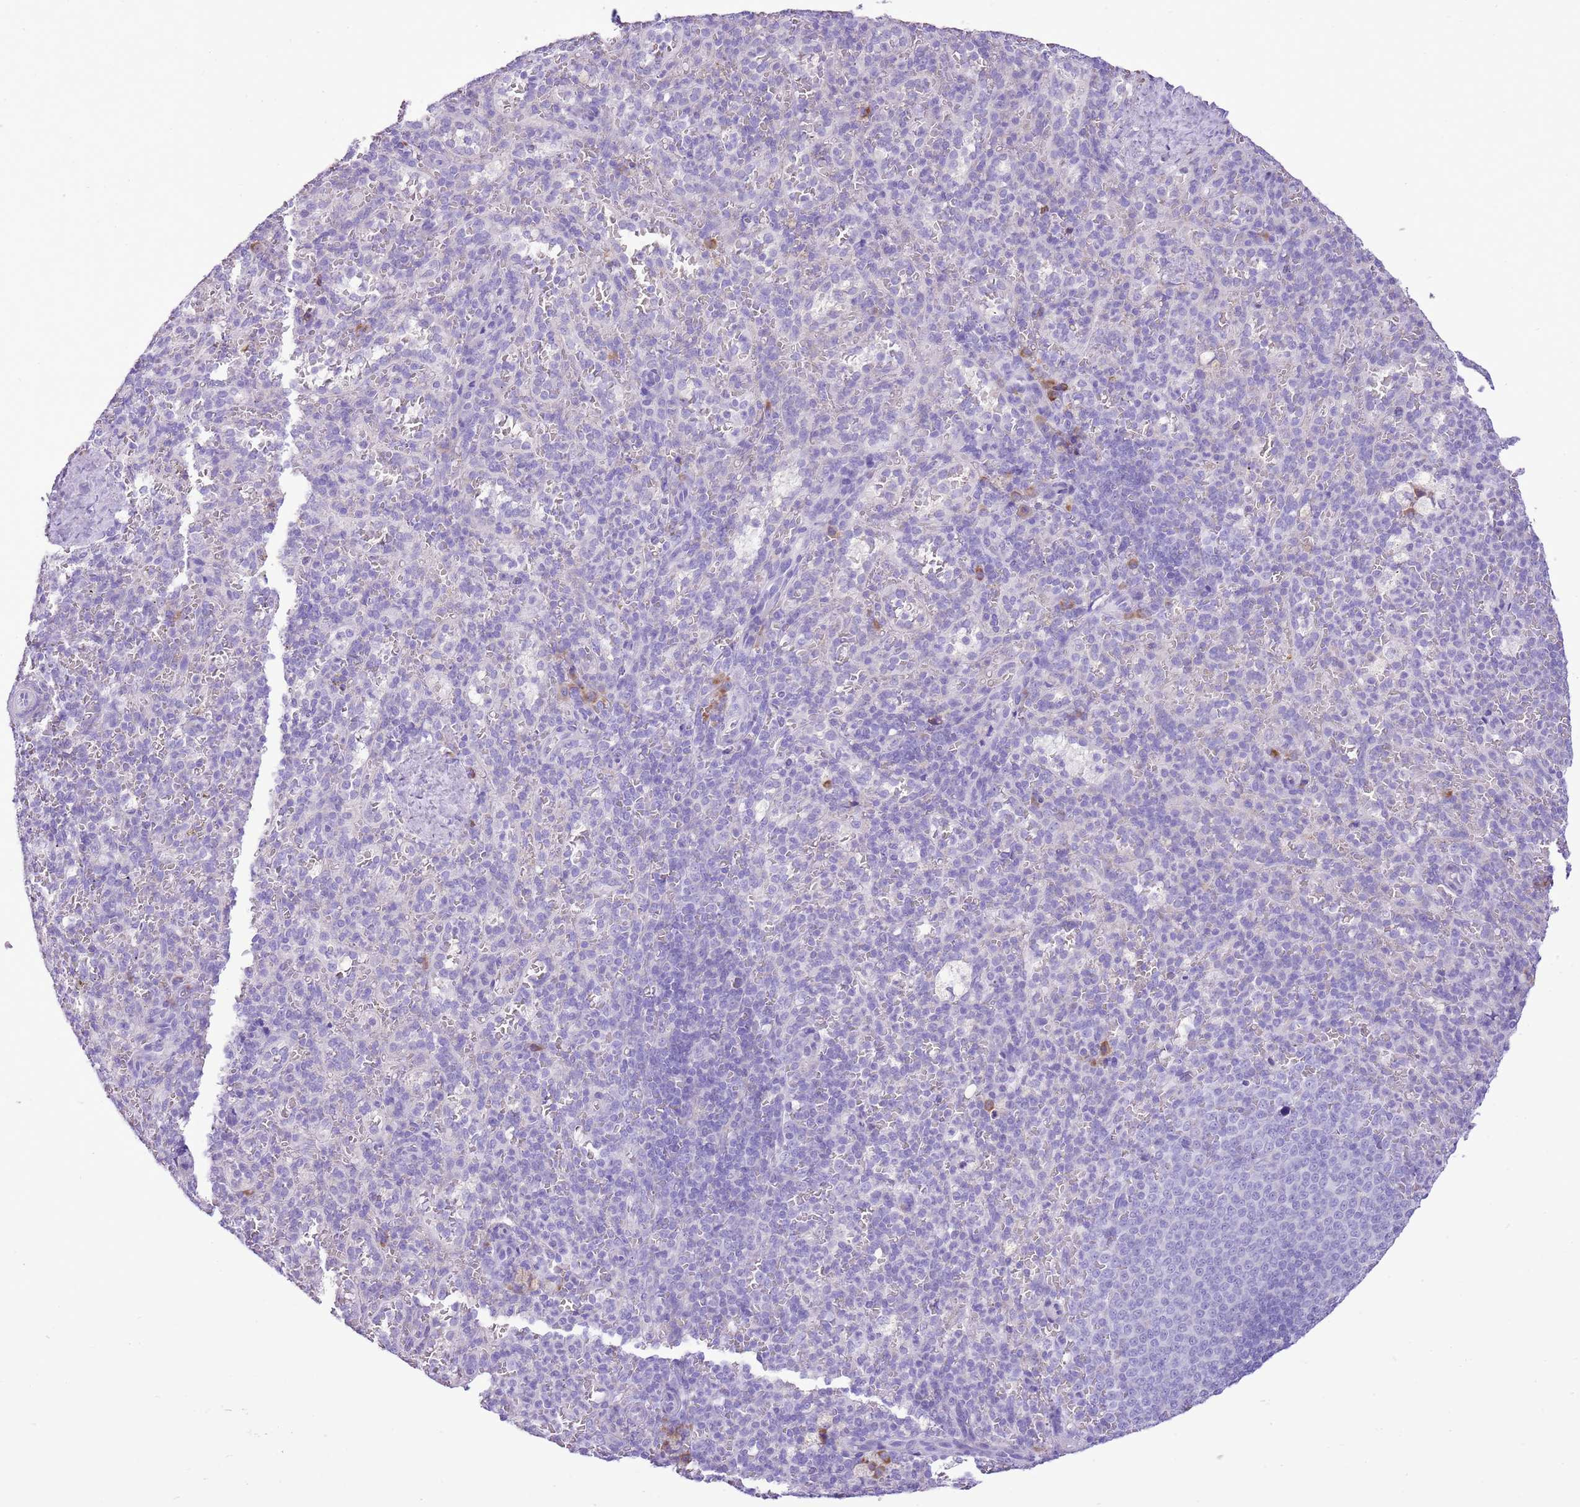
{"staining": {"intensity": "negative", "quantity": "none", "location": "none"}, "tissue": "spleen", "cell_type": "Cells in red pulp", "image_type": "normal", "snomed": [{"axis": "morphology", "description": "Normal tissue, NOS"}, {"axis": "topography", "description": "Spleen"}], "caption": "Immunohistochemistry (IHC) of benign spleen shows no staining in cells in red pulp. Brightfield microscopy of IHC stained with DAB (3,3'-diaminobenzidine) (brown) and hematoxylin (blue), captured at high magnification.", "gene": "AAR2", "patient": {"sex": "female", "age": 21}}